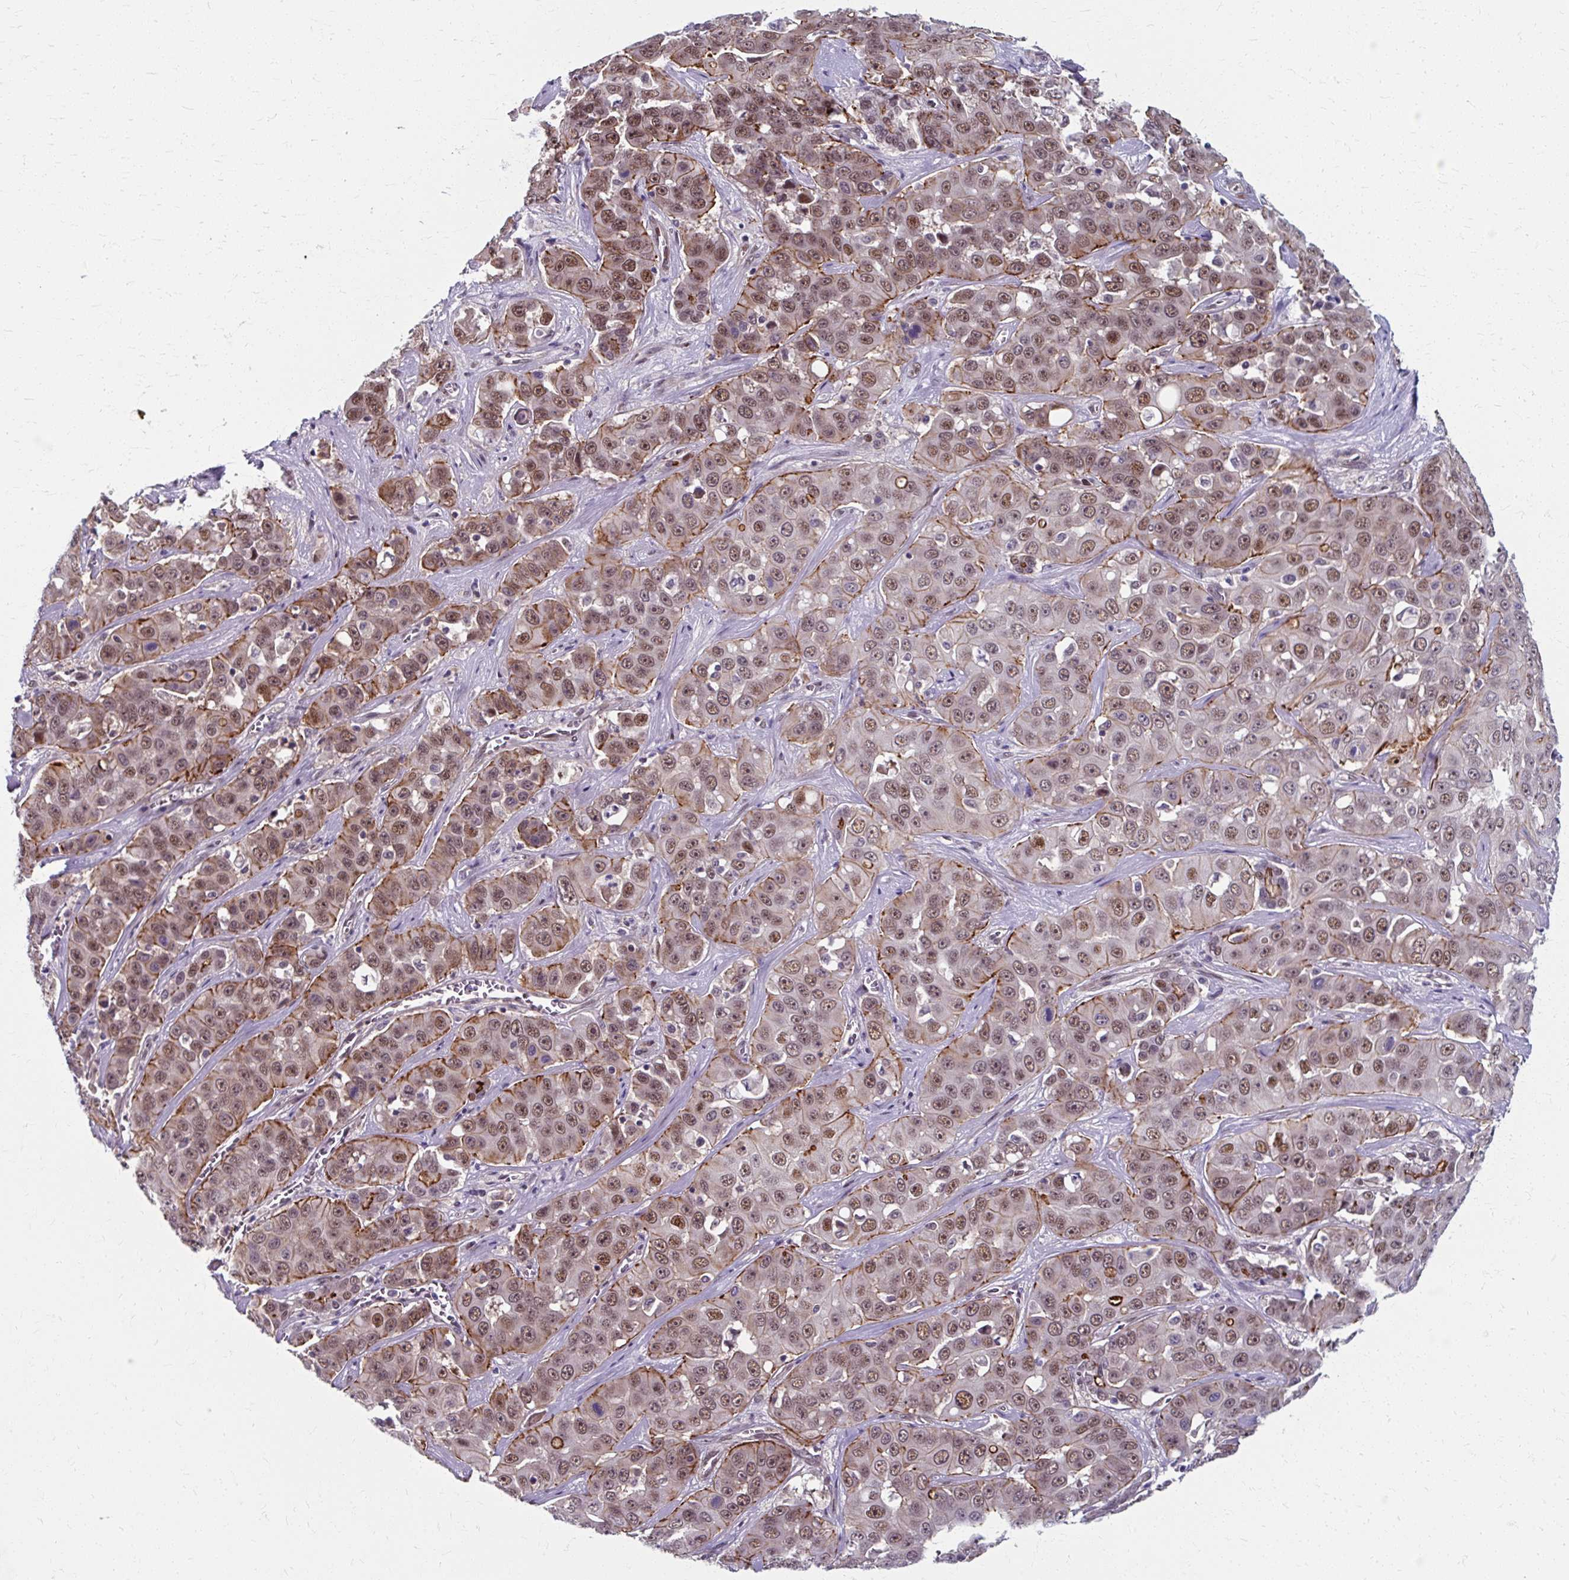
{"staining": {"intensity": "weak", "quantity": "<25%", "location": "cytoplasmic/membranous"}, "tissue": "liver cancer", "cell_type": "Tumor cells", "image_type": "cancer", "snomed": [{"axis": "morphology", "description": "Cholangiocarcinoma"}, {"axis": "topography", "description": "Liver"}], "caption": "This is an IHC image of human liver cancer. There is no expression in tumor cells.", "gene": "ZNF555", "patient": {"sex": "female", "age": 52}}